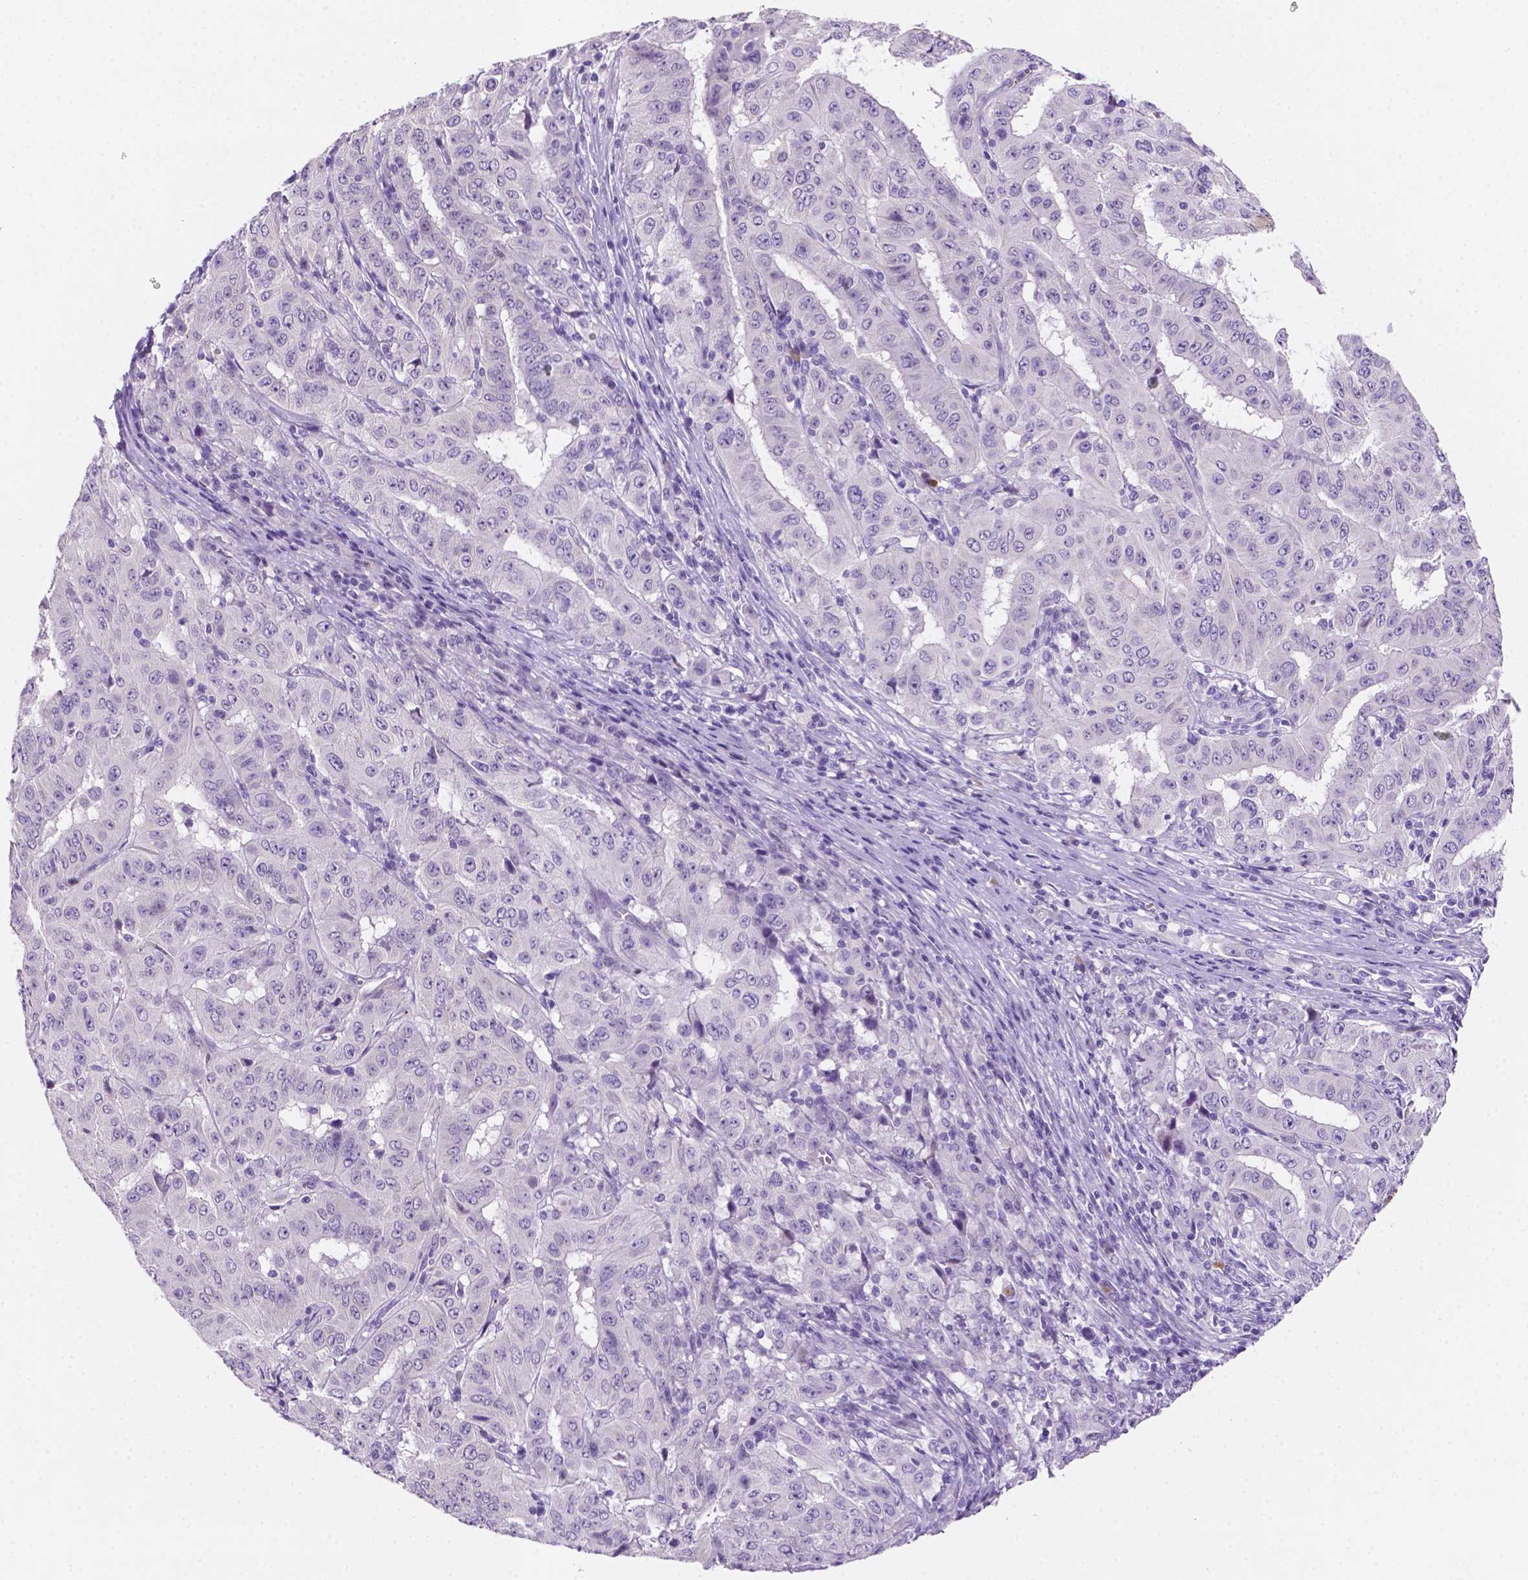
{"staining": {"intensity": "negative", "quantity": "none", "location": "none"}, "tissue": "pancreatic cancer", "cell_type": "Tumor cells", "image_type": "cancer", "snomed": [{"axis": "morphology", "description": "Adenocarcinoma, NOS"}, {"axis": "topography", "description": "Pancreas"}], "caption": "High magnification brightfield microscopy of pancreatic cancer stained with DAB (brown) and counterstained with hematoxylin (blue): tumor cells show no significant positivity.", "gene": "EBLN2", "patient": {"sex": "male", "age": 63}}